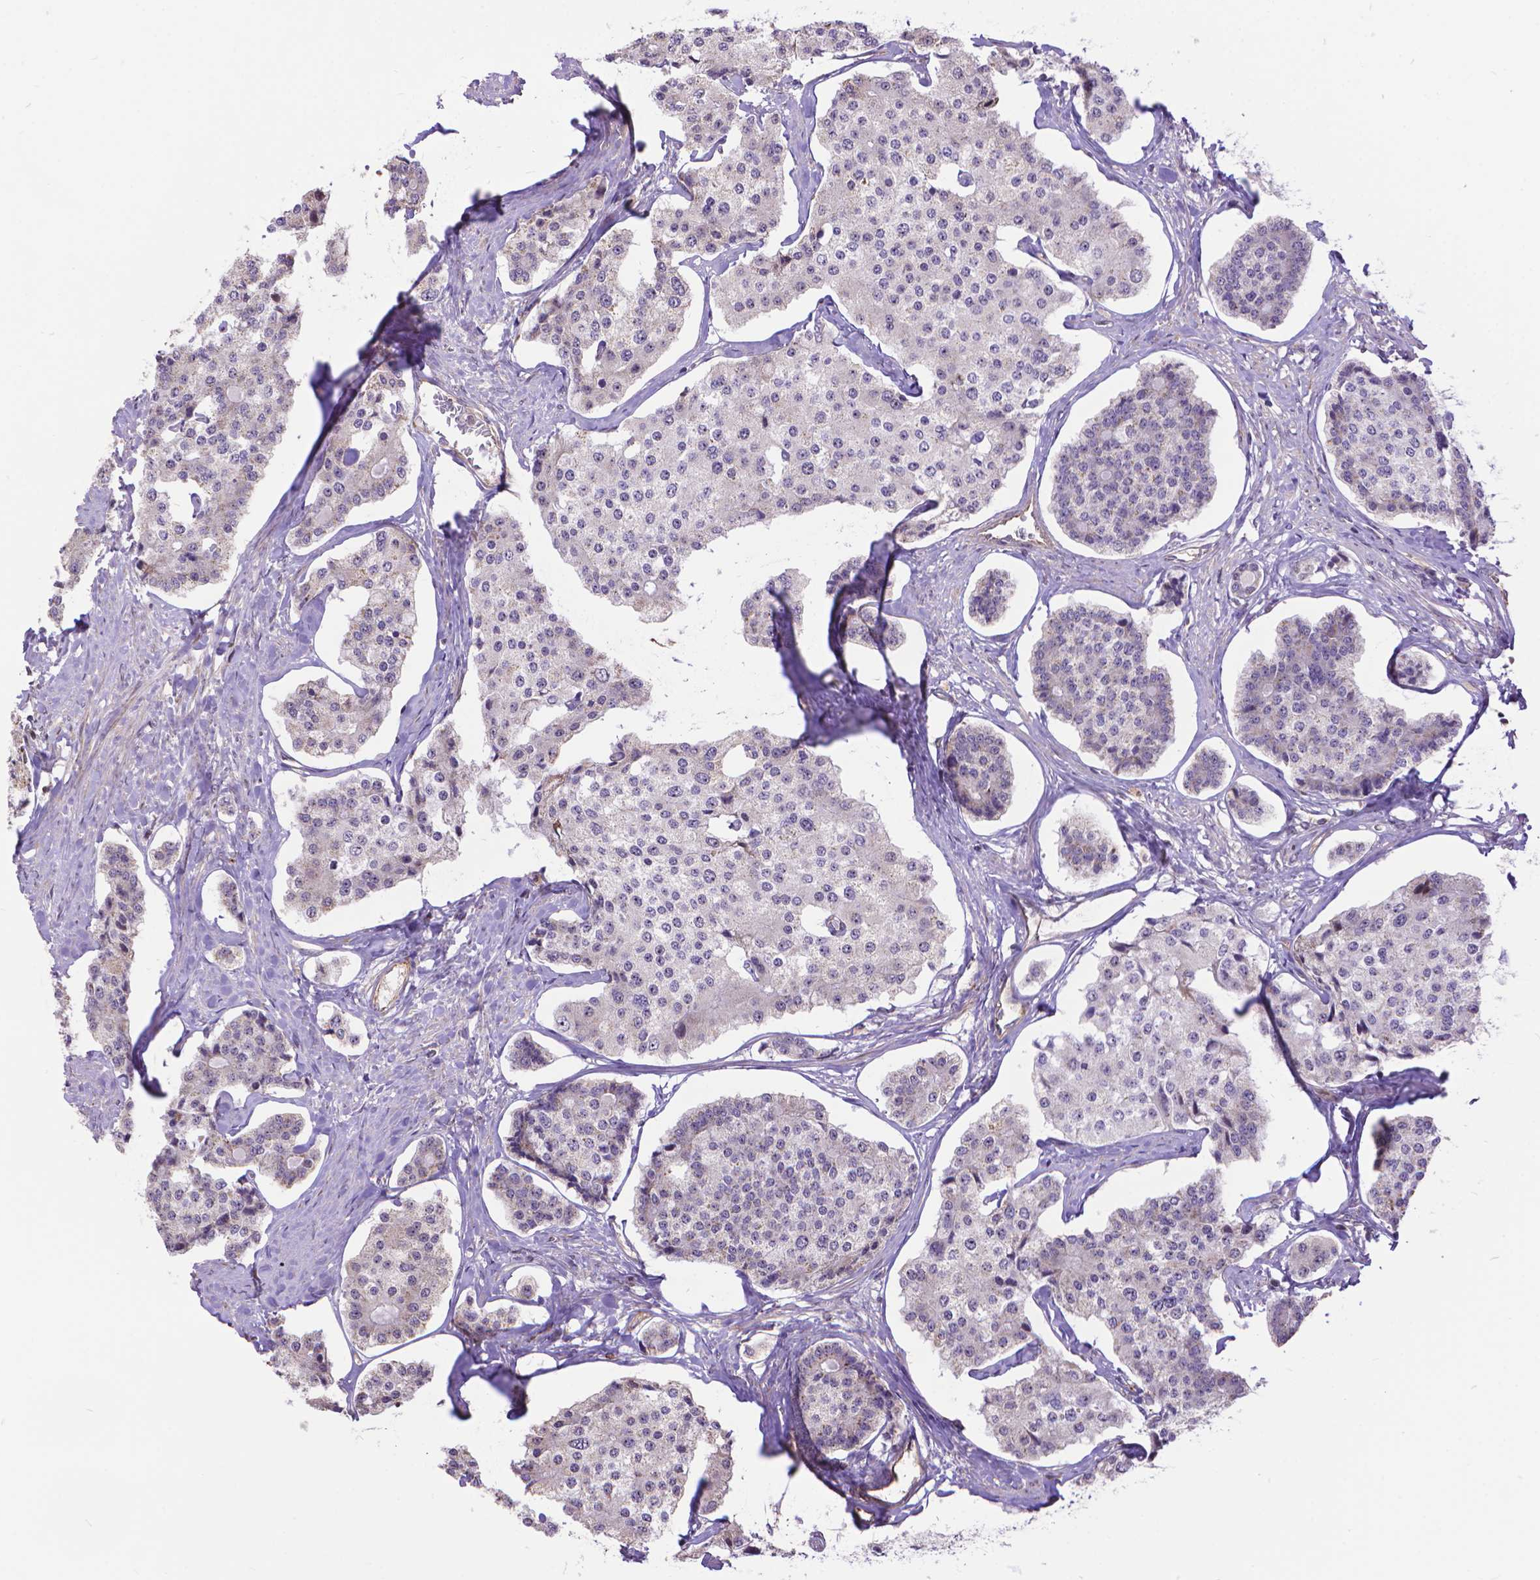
{"staining": {"intensity": "negative", "quantity": "none", "location": "none"}, "tissue": "carcinoid", "cell_type": "Tumor cells", "image_type": "cancer", "snomed": [{"axis": "morphology", "description": "Carcinoid, malignant, NOS"}, {"axis": "topography", "description": "Small intestine"}], "caption": "Human carcinoid (malignant) stained for a protein using immunohistochemistry demonstrates no staining in tumor cells.", "gene": "TMEM135", "patient": {"sex": "female", "age": 65}}